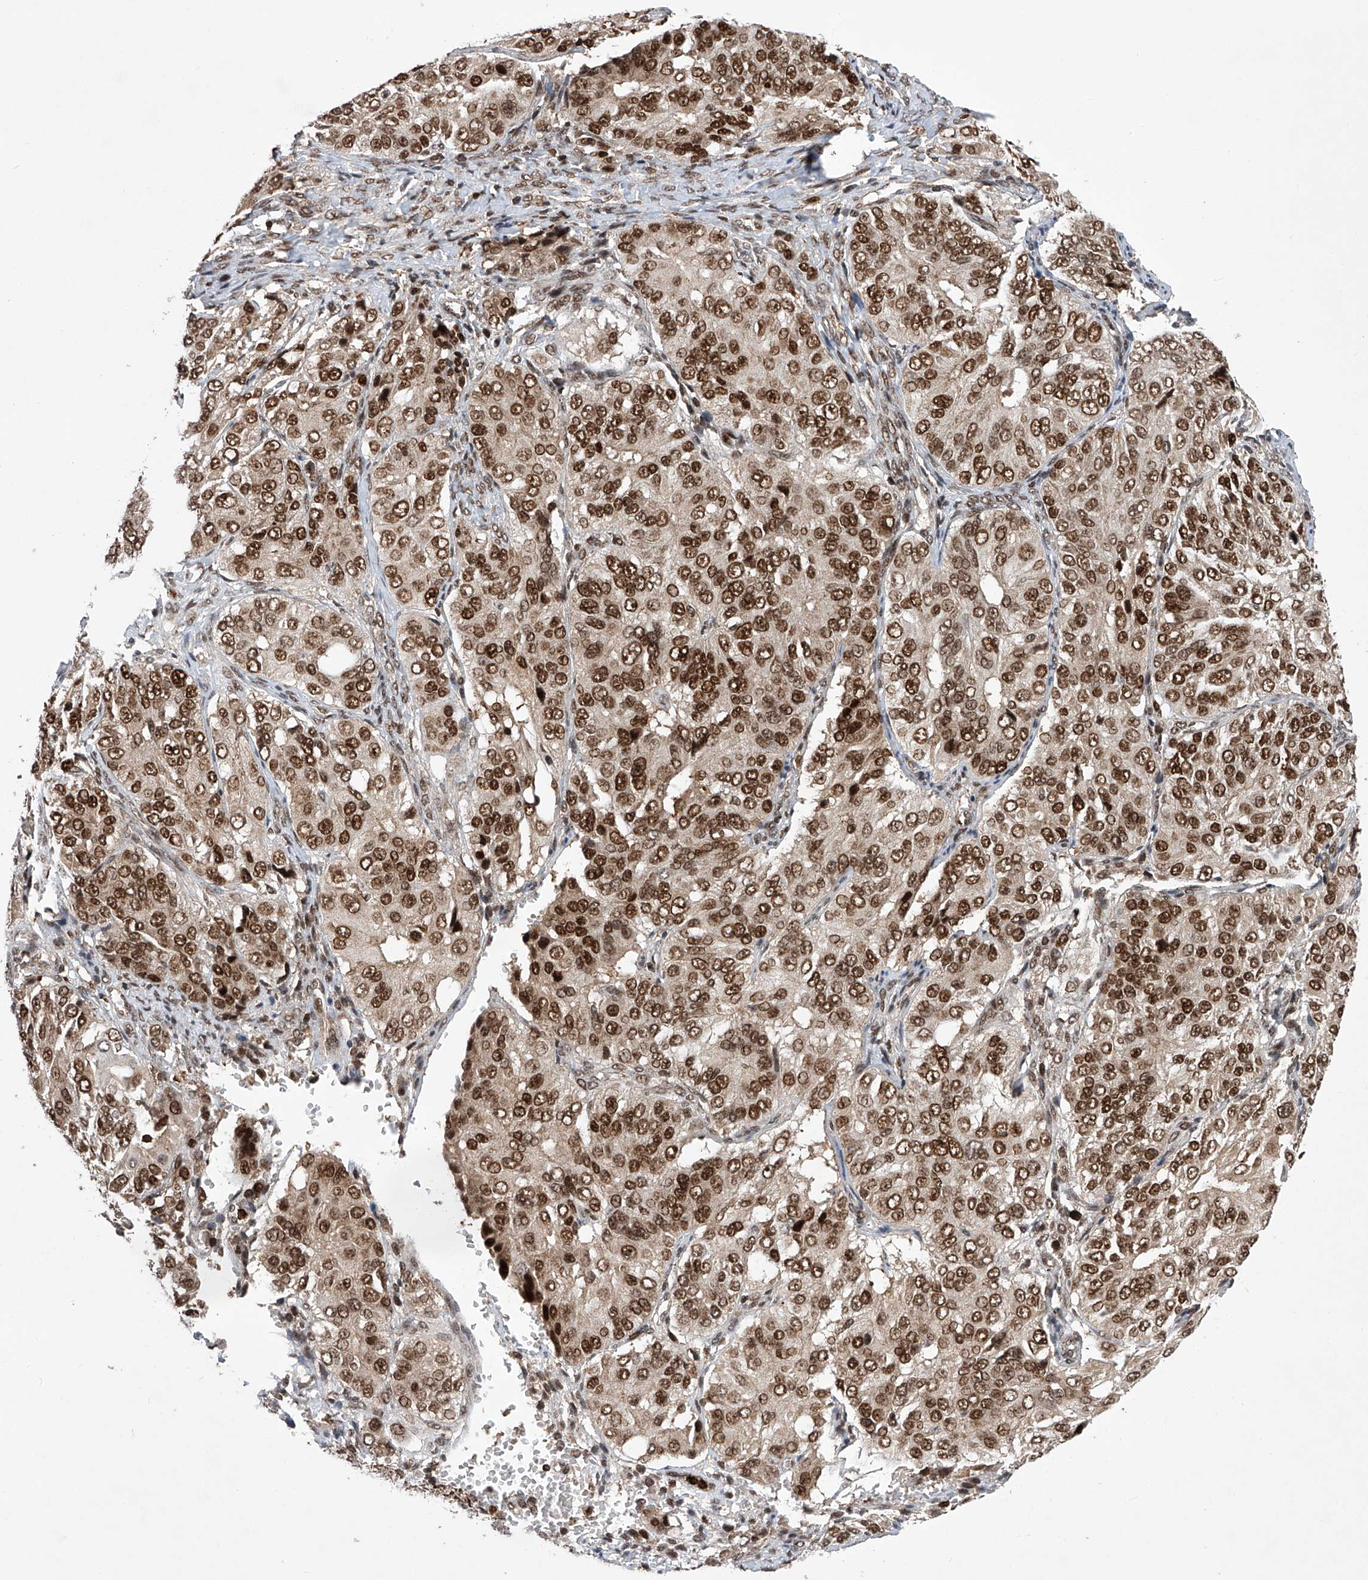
{"staining": {"intensity": "strong", "quantity": ">75%", "location": "nuclear"}, "tissue": "ovarian cancer", "cell_type": "Tumor cells", "image_type": "cancer", "snomed": [{"axis": "morphology", "description": "Carcinoma, endometroid"}, {"axis": "topography", "description": "Ovary"}], "caption": "Human ovarian cancer (endometroid carcinoma) stained for a protein (brown) reveals strong nuclear positive expression in approximately >75% of tumor cells.", "gene": "ZNF280D", "patient": {"sex": "female", "age": 51}}